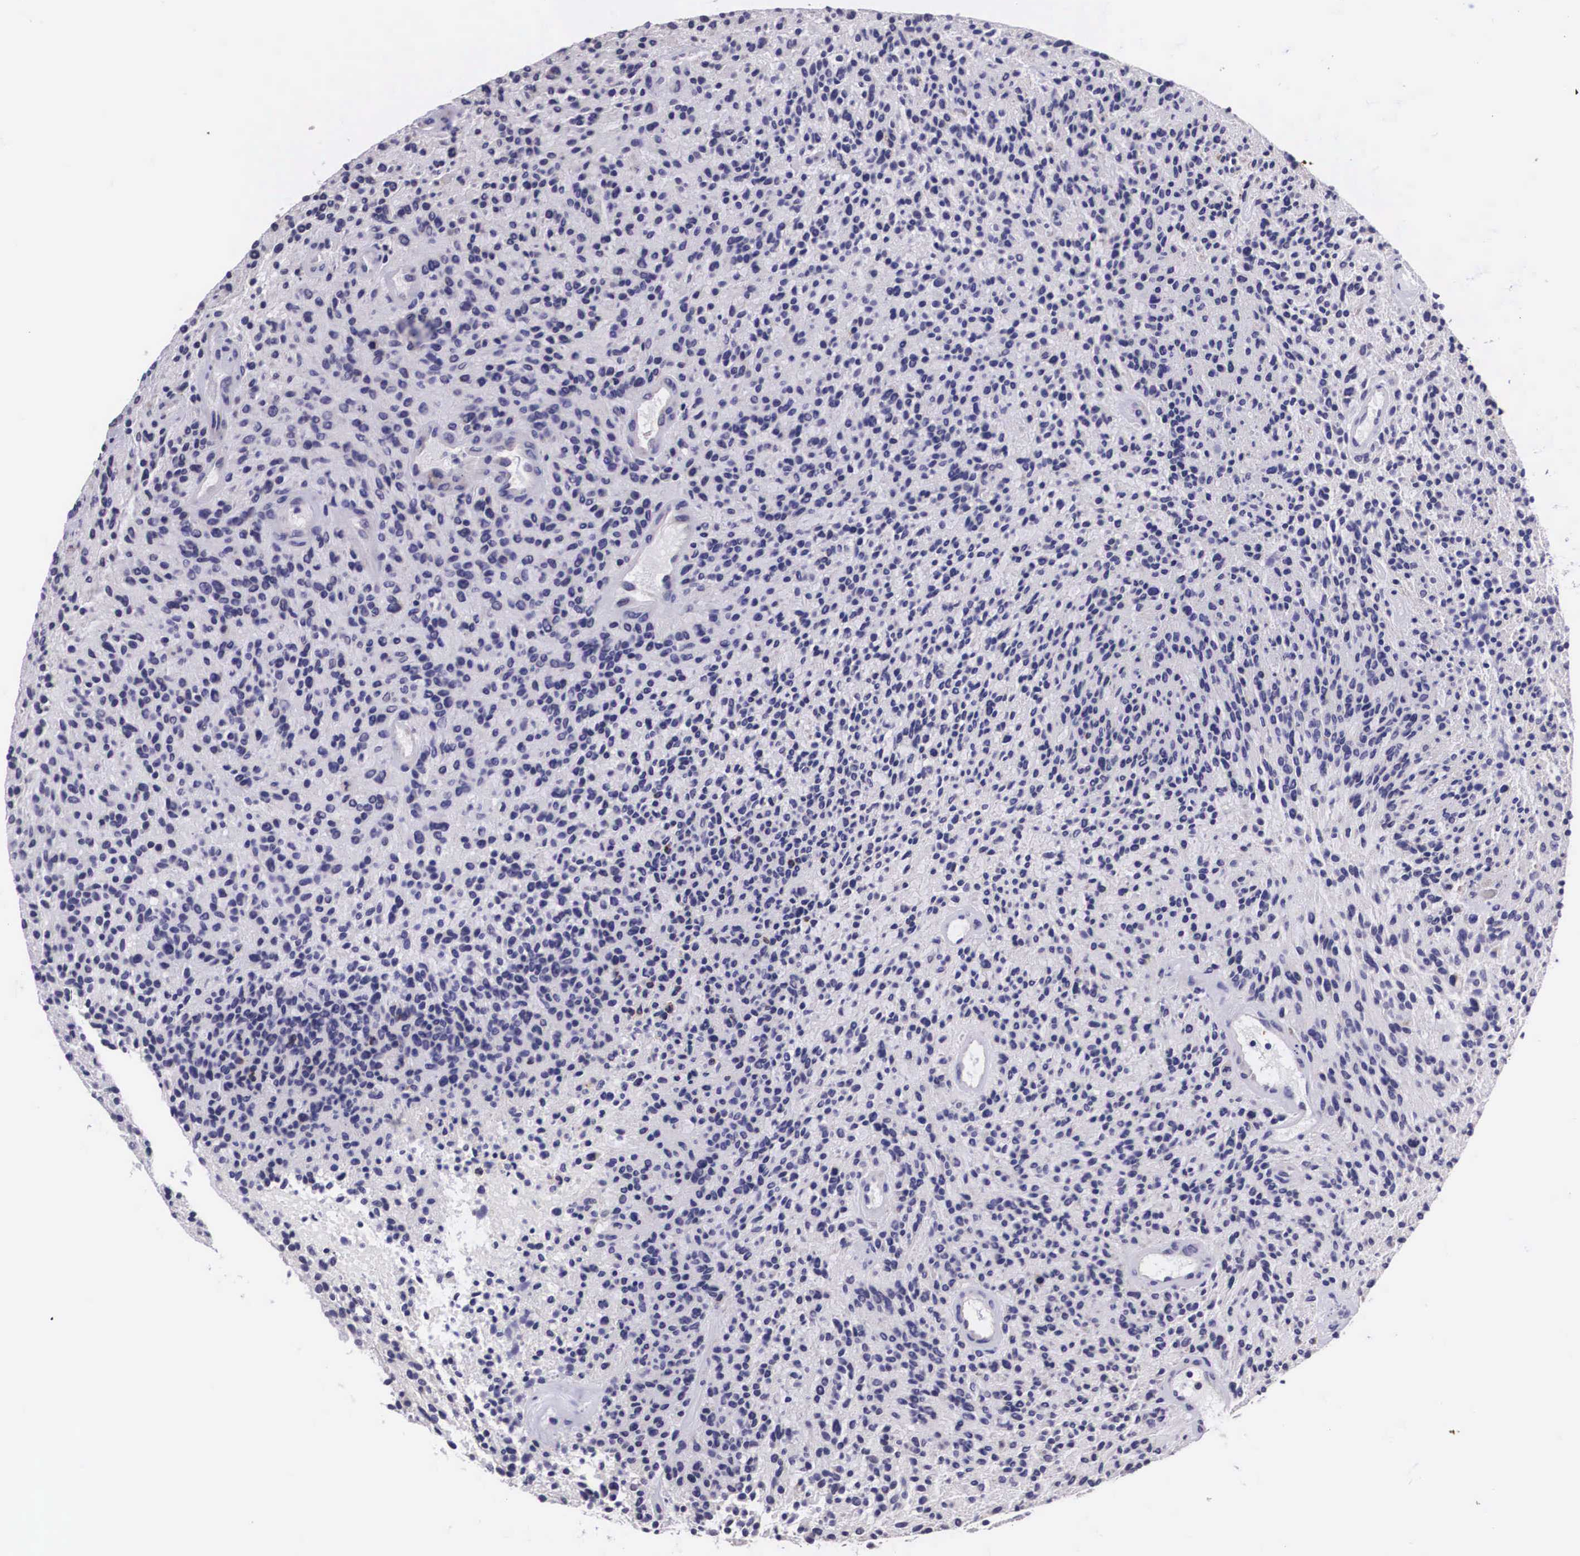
{"staining": {"intensity": "negative", "quantity": "none", "location": "none"}, "tissue": "glioma", "cell_type": "Tumor cells", "image_type": "cancer", "snomed": [{"axis": "morphology", "description": "Glioma, malignant, High grade"}, {"axis": "topography", "description": "Brain"}], "caption": "Tumor cells show no significant positivity in malignant glioma (high-grade).", "gene": "ARG2", "patient": {"sex": "female", "age": 13}}